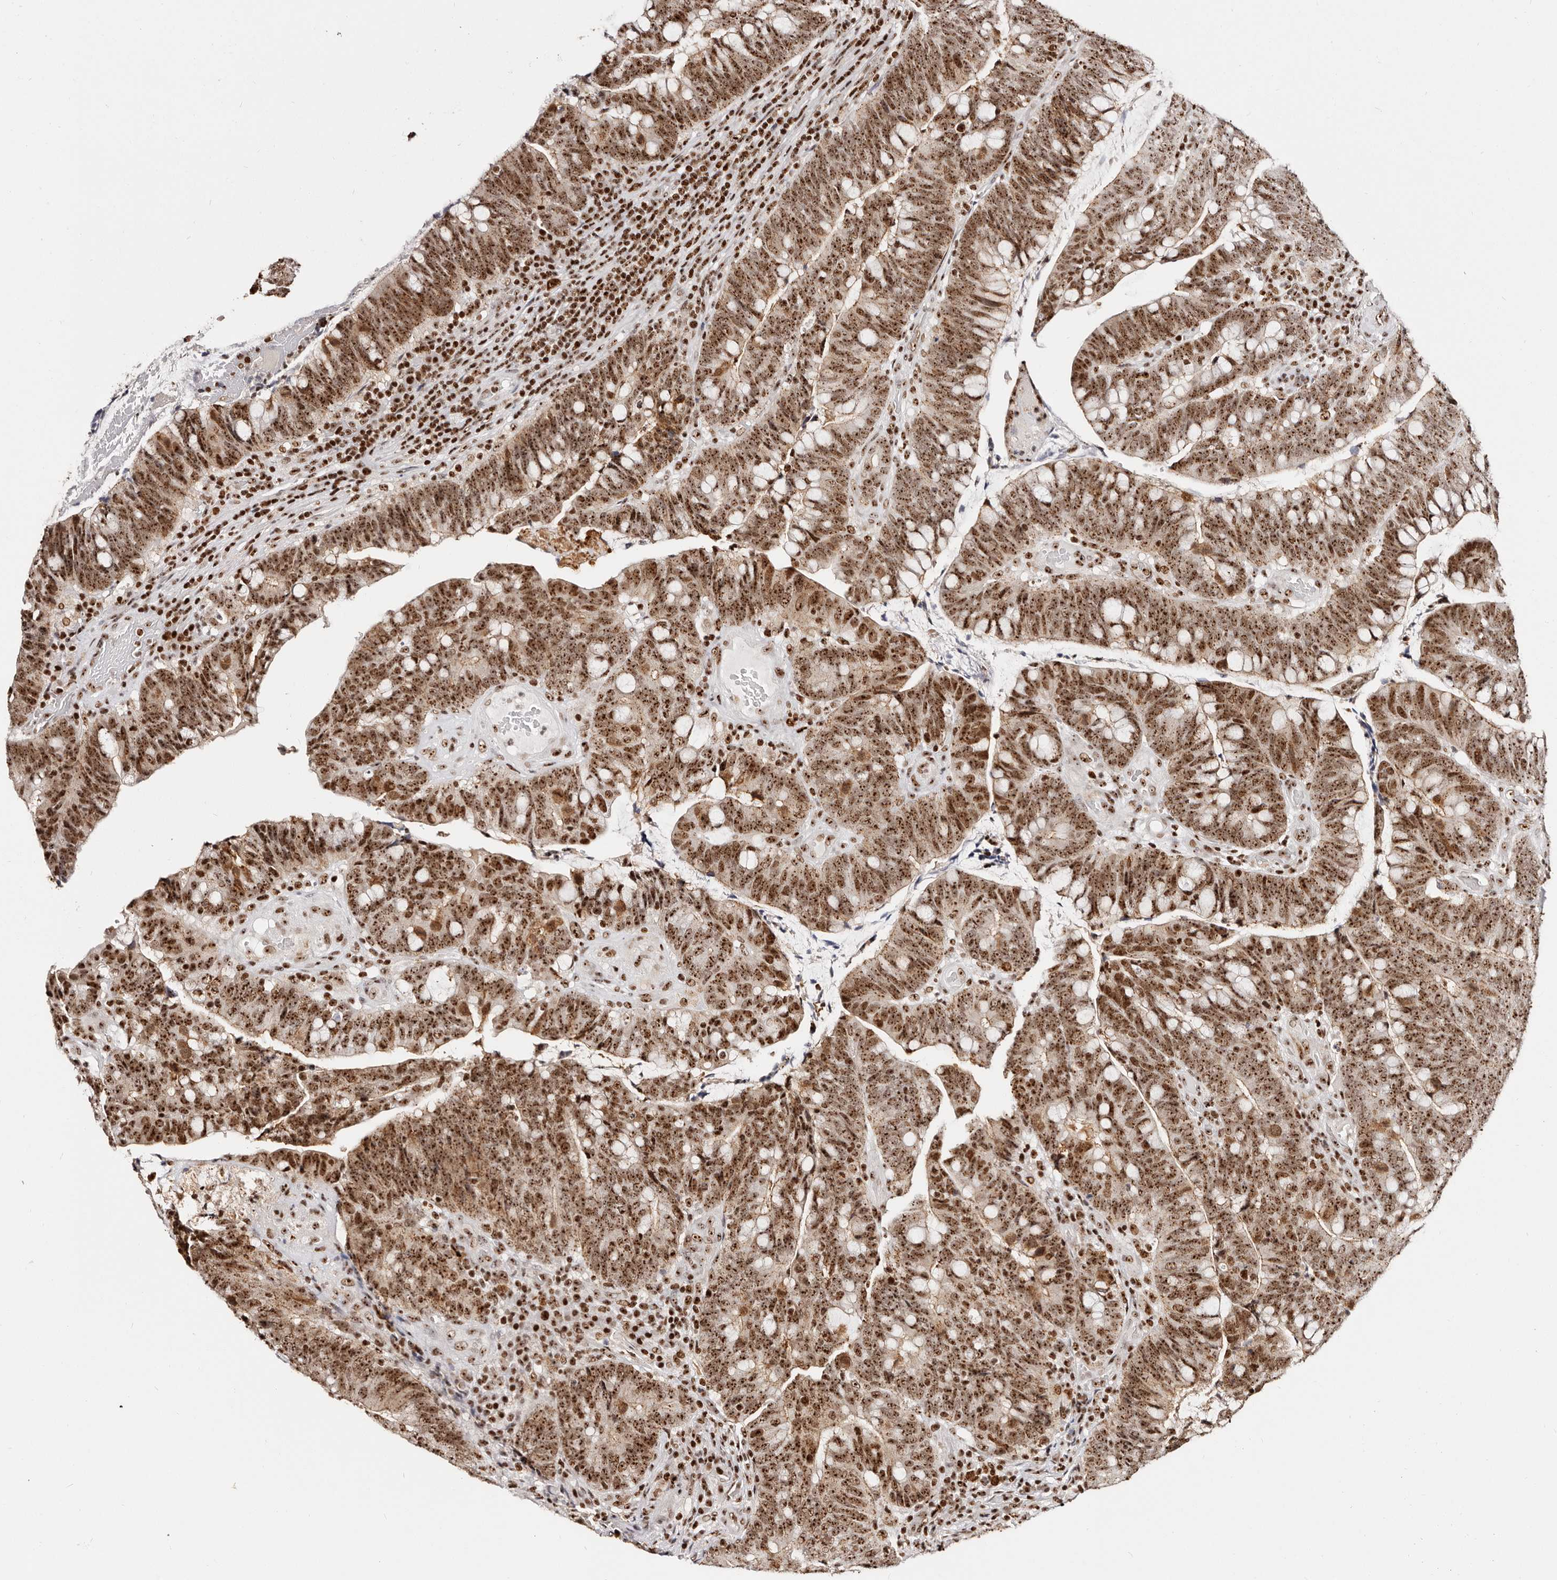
{"staining": {"intensity": "strong", "quantity": ">75%", "location": "cytoplasmic/membranous,nuclear"}, "tissue": "colorectal cancer", "cell_type": "Tumor cells", "image_type": "cancer", "snomed": [{"axis": "morphology", "description": "Adenocarcinoma, NOS"}, {"axis": "topography", "description": "Colon"}], "caption": "DAB (3,3'-diaminobenzidine) immunohistochemical staining of colorectal cancer demonstrates strong cytoplasmic/membranous and nuclear protein expression in approximately >75% of tumor cells.", "gene": "IQGAP3", "patient": {"sex": "female", "age": 66}}